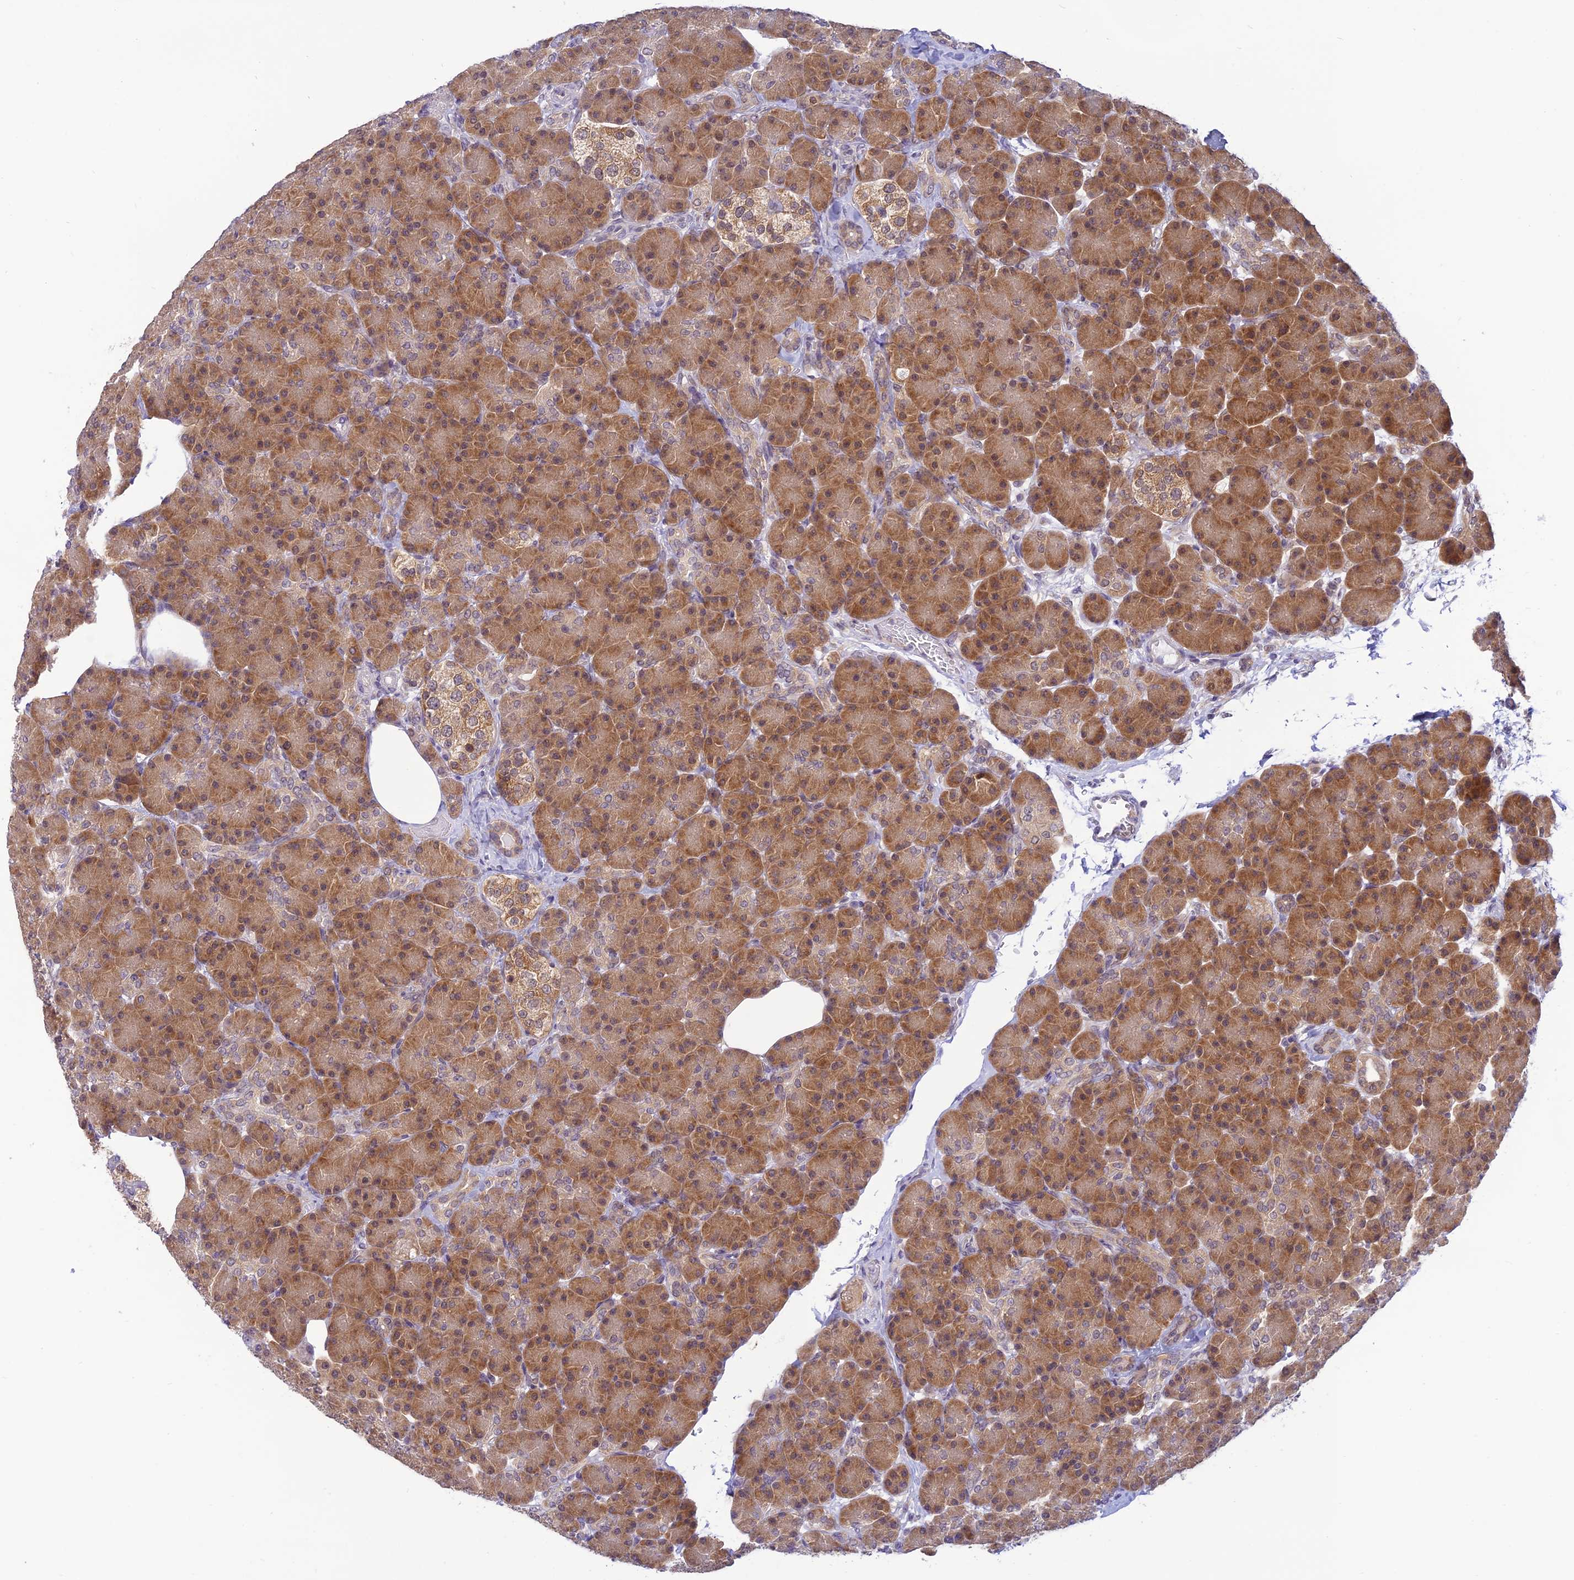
{"staining": {"intensity": "moderate", "quantity": ">75%", "location": "cytoplasmic/membranous"}, "tissue": "pancreas", "cell_type": "Exocrine glandular cells", "image_type": "normal", "snomed": [{"axis": "morphology", "description": "Normal tissue, NOS"}, {"axis": "topography", "description": "Pancreas"}], "caption": "Brown immunohistochemical staining in normal pancreas demonstrates moderate cytoplasmic/membranous expression in approximately >75% of exocrine glandular cells.", "gene": "SKIC8", "patient": {"sex": "female", "age": 43}}